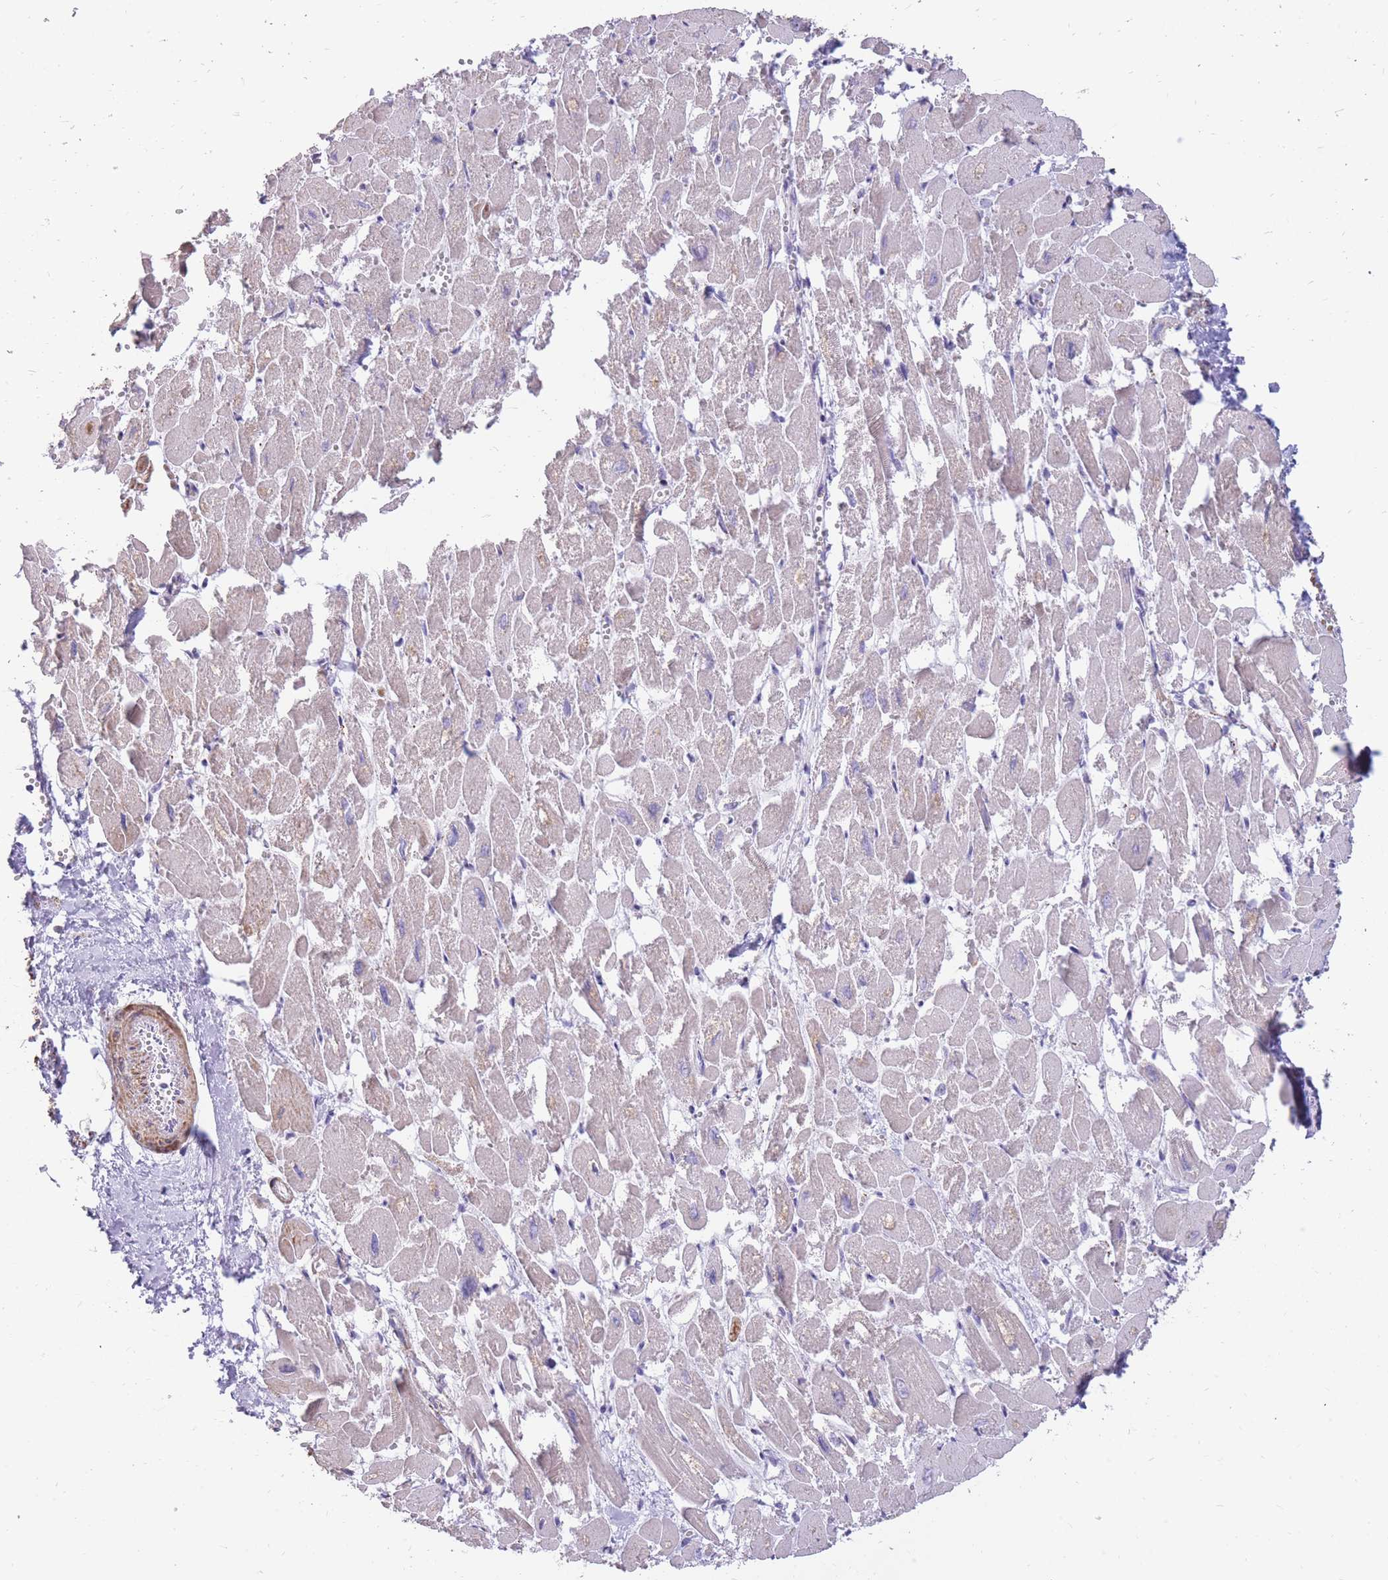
{"staining": {"intensity": "weak", "quantity": "25%-75%", "location": "cytoplasmic/membranous"}, "tissue": "heart muscle", "cell_type": "Cardiomyocytes", "image_type": "normal", "snomed": [{"axis": "morphology", "description": "Normal tissue, NOS"}, {"axis": "topography", "description": "Heart"}], "caption": "The photomicrograph demonstrates staining of normal heart muscle, revealing weak cytoplasmic/membranous protein positivity (brown color) within cardiomyocytes.", "gene": "RNF170", "patient": {"sex": "male", "age": 54}}